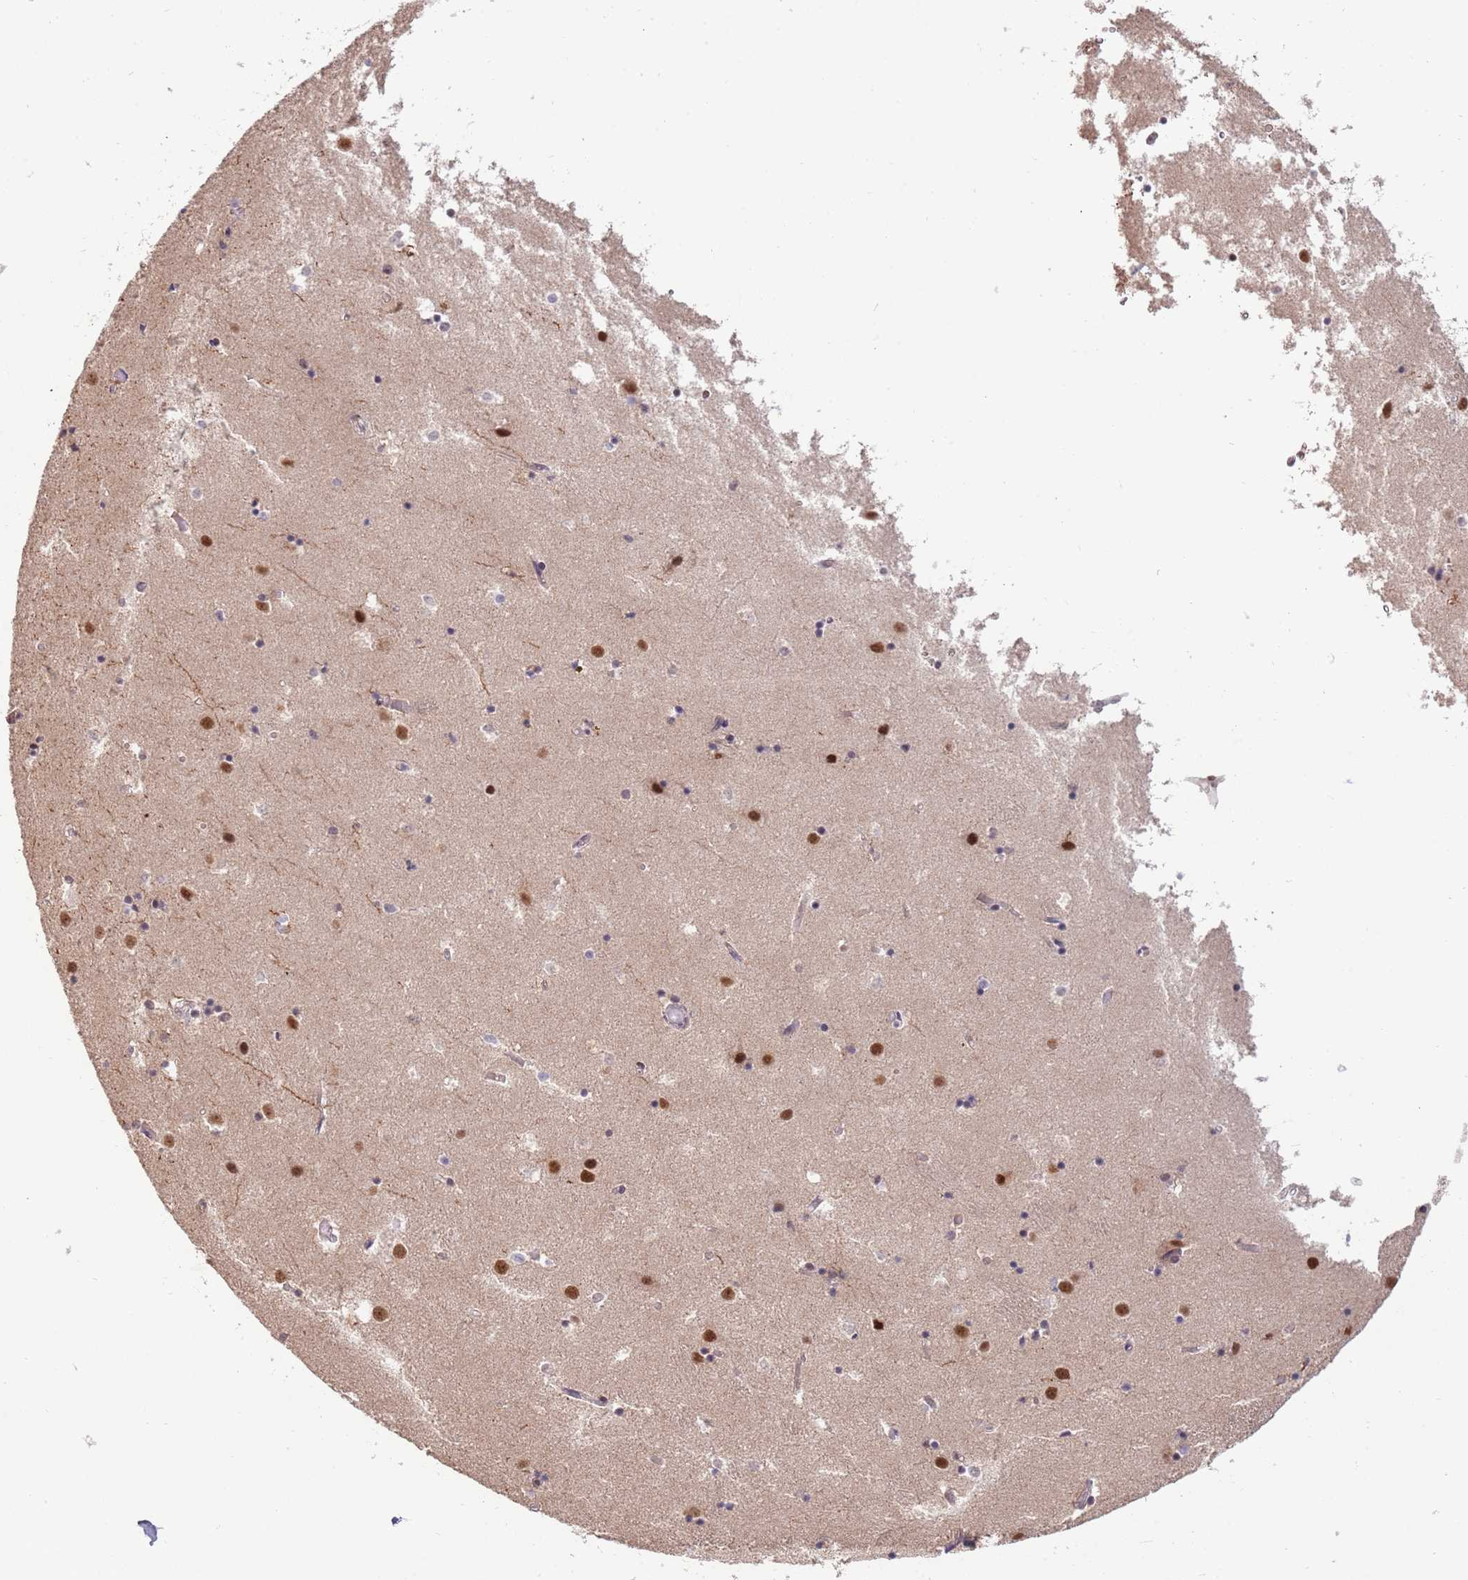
{"staining": {"intensity": "negative", "quantity": "none", "location": "none"}, "tissue": "caudate", "cell_type": "Glial cells", "image_type": "normal", "snomed": [{"axis": "morphology", "description": "Normal tissue, NOS"}, {"axis": "topography", "description": "Lateral ventricle wall"}], "caption": "This is a histopathology image of immunohistochemistry staining of unremarkable caudate, which shows no positivity in glial cells. The staining is performed using DAB brown chromogen with nuclei counter-stained in using hematoxylin.", "gene": "ZBTB7A", "patient": {"sex": "female", "age": 52}}